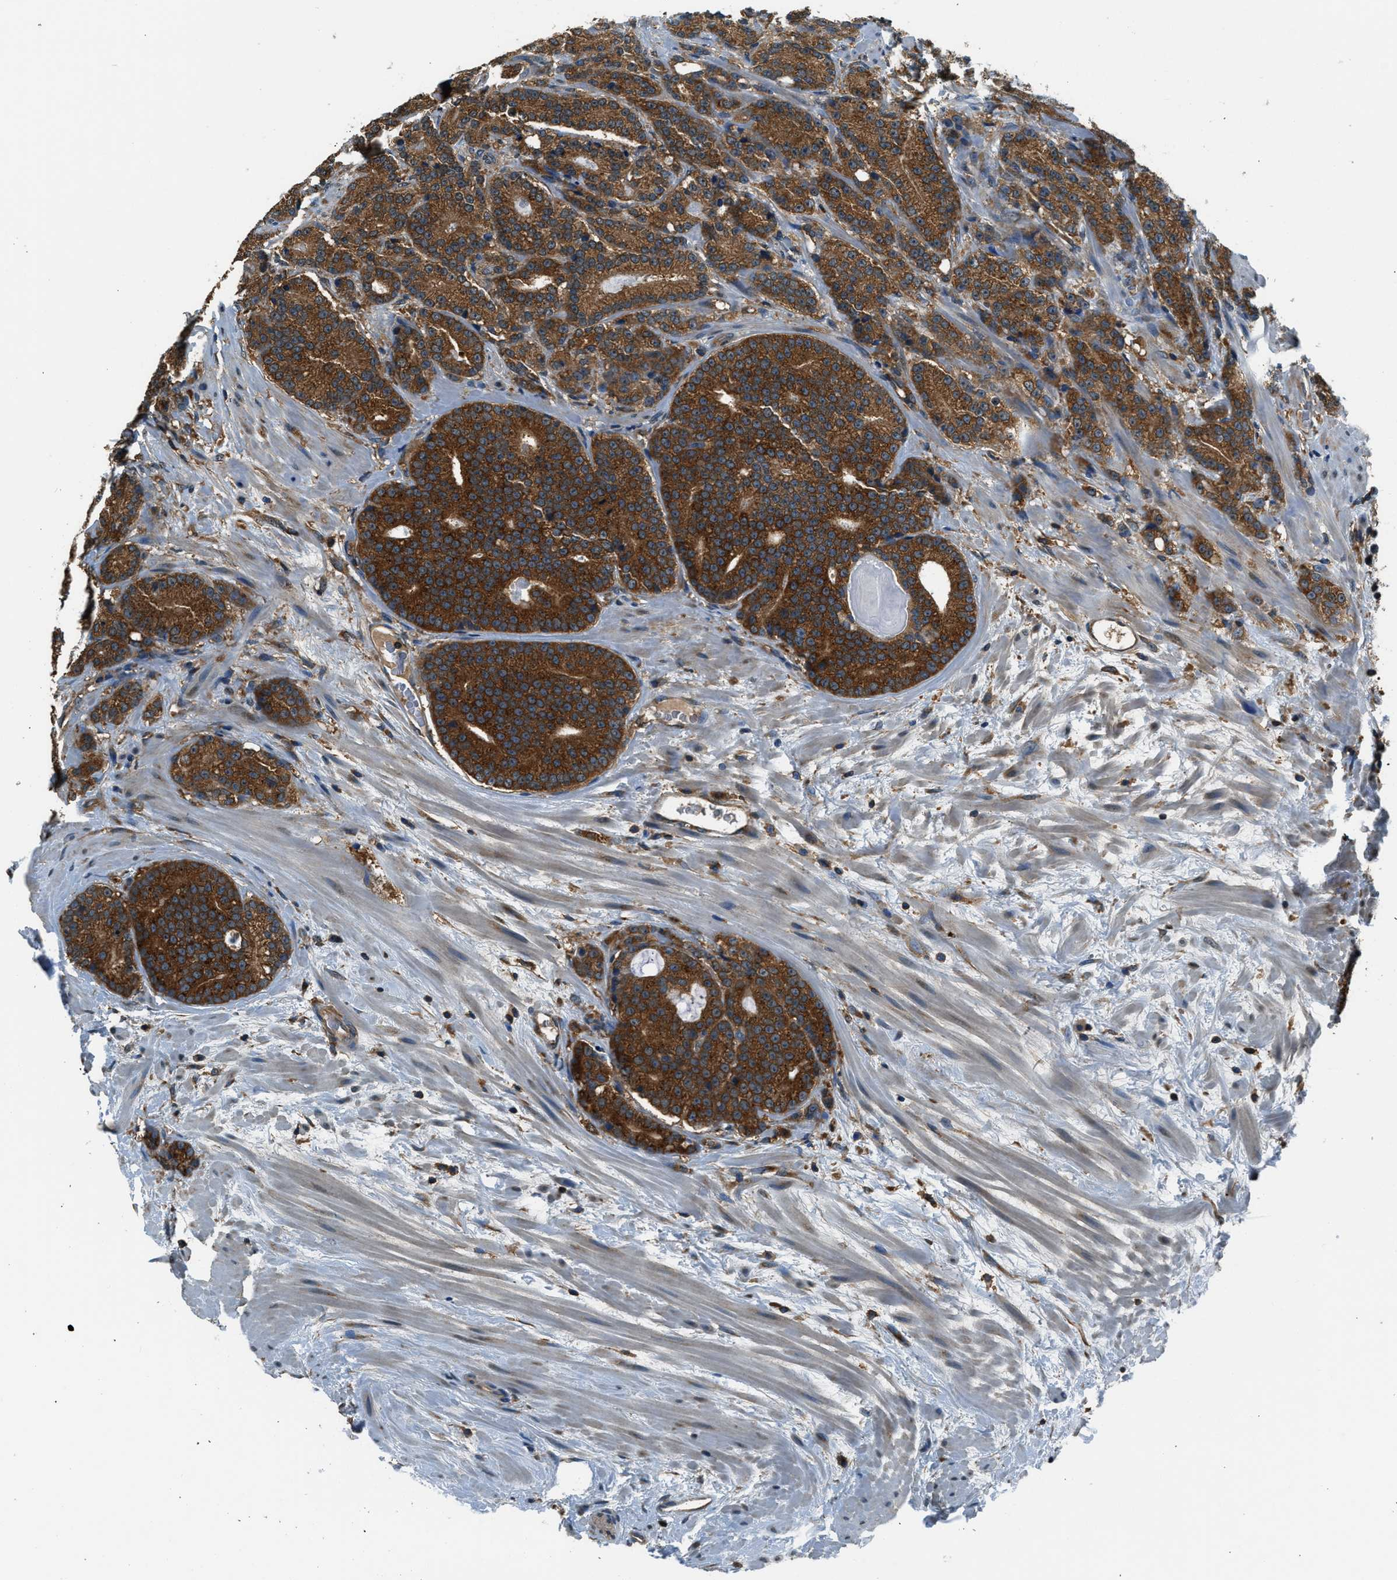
{"staining": {"intensity": "strong", "quantity": ">75%", "location": "cytoplasmic/membranous"}, "tissue": "prostate cancer", "cell_type": "Tumor cells", "image_type": "cancer", "snomed": [{"axis": "morphology", "description": "Adenocarcinoma, High grade"}, {"axis": "topography", "description": "Prostate"}], "caption": "Immunohistochemistry histopathology image of neoplastic tissue: human prostate high-grade adenocarcinoma stained using immunohistochemistry exhibits high levels of strong protein expression localized specifically in the cytoplasmic/membranous of tumor cells, appearing as a cytoplasmic/membranous brown color.", "gene": "ARFGAP2", "patient": {"sex": "male", "age": 61}}